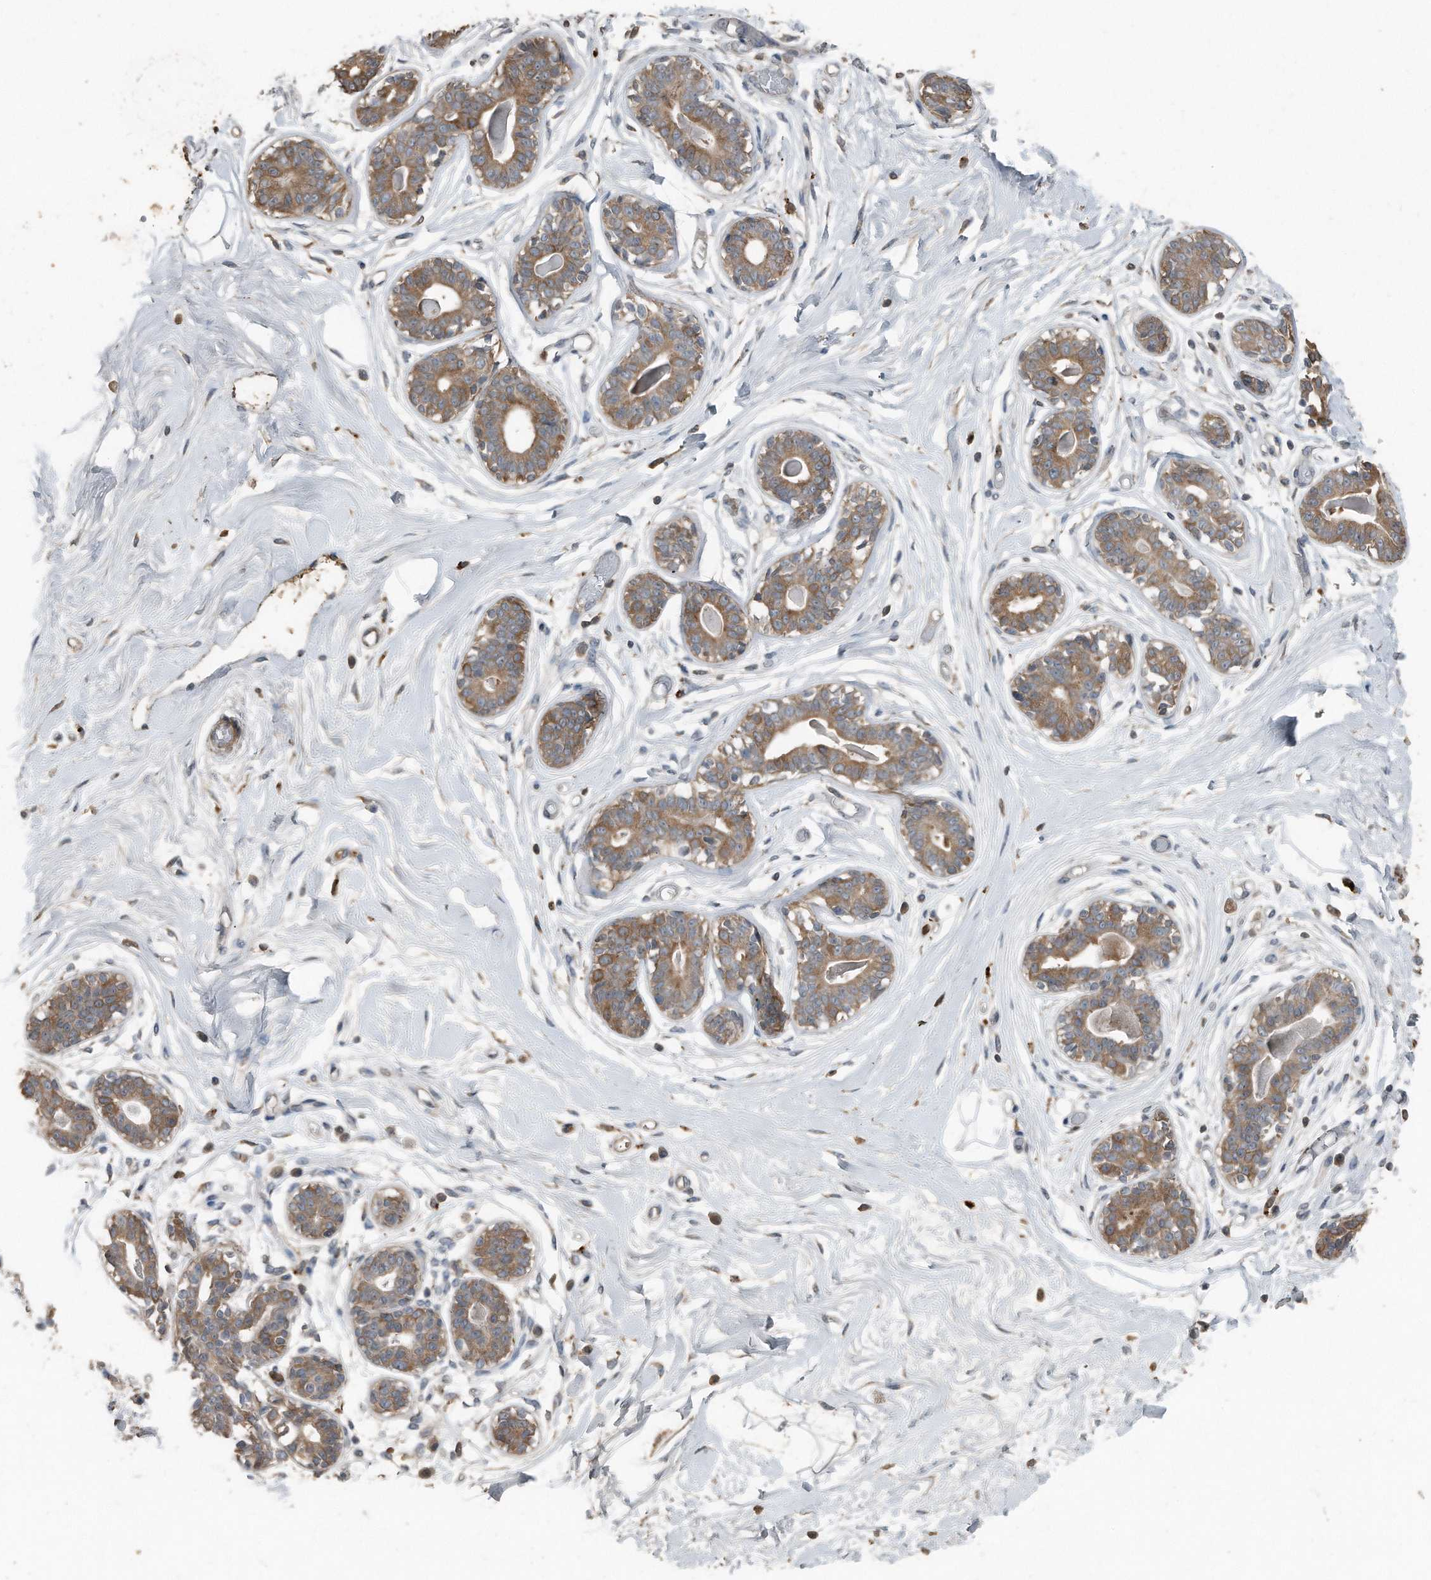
{"staining": {"intensity": "negative", "quantity": "none", "location": "none"}, "tissue": "breast", "cell_type": "Adipocytes", "image_type": "normal", "snomed": [{"axis": "morphology", "description": "Normal tissue, NOS"}, {"axis": "topography", "description": "Breast"}], "caption": "Histopathology image shows no significant protein expression in adipocytes of benign breast.", "gene": "C9", "patient": {"sex": "female", "age": 45}}